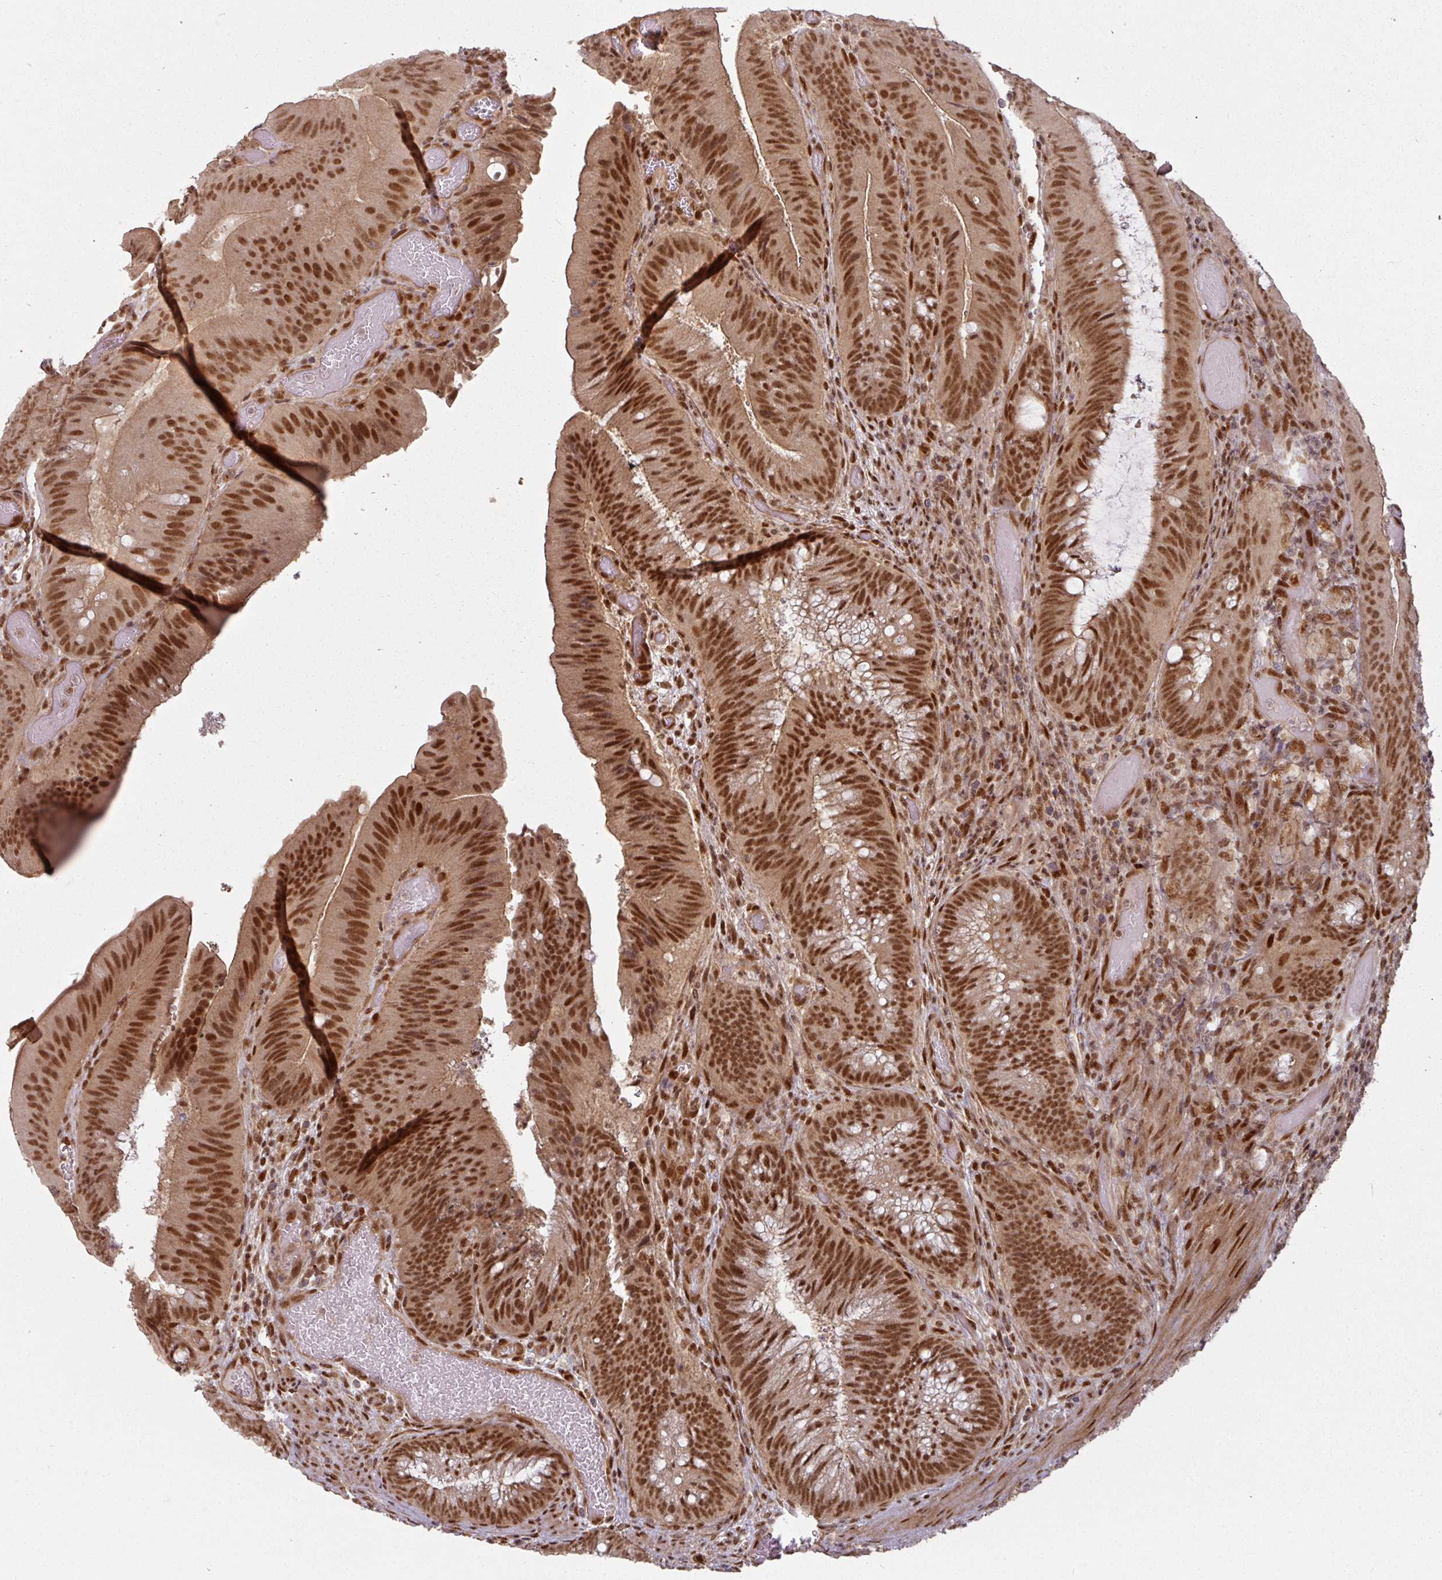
{"staining": {"intensity": "strong", "quantity": ">75%", "location": "nuclear"}, "tissue": "colorectal cancer", "cell_type": "Tumor cells", "image_type": "cancer", "snomed": [{"axis": "morphology", "description": "Adenocarcinoma, NOS"}, {"axis": "topography", "description": "Colon"}], "caption": "Human adenocarcinoma (colorectal) stained for a protein (brown) displays strong nuclear positive positivity in about >75% of tumor cells.", "gene": "SIK3", "patient": {"sex": "female", "age": 43}}